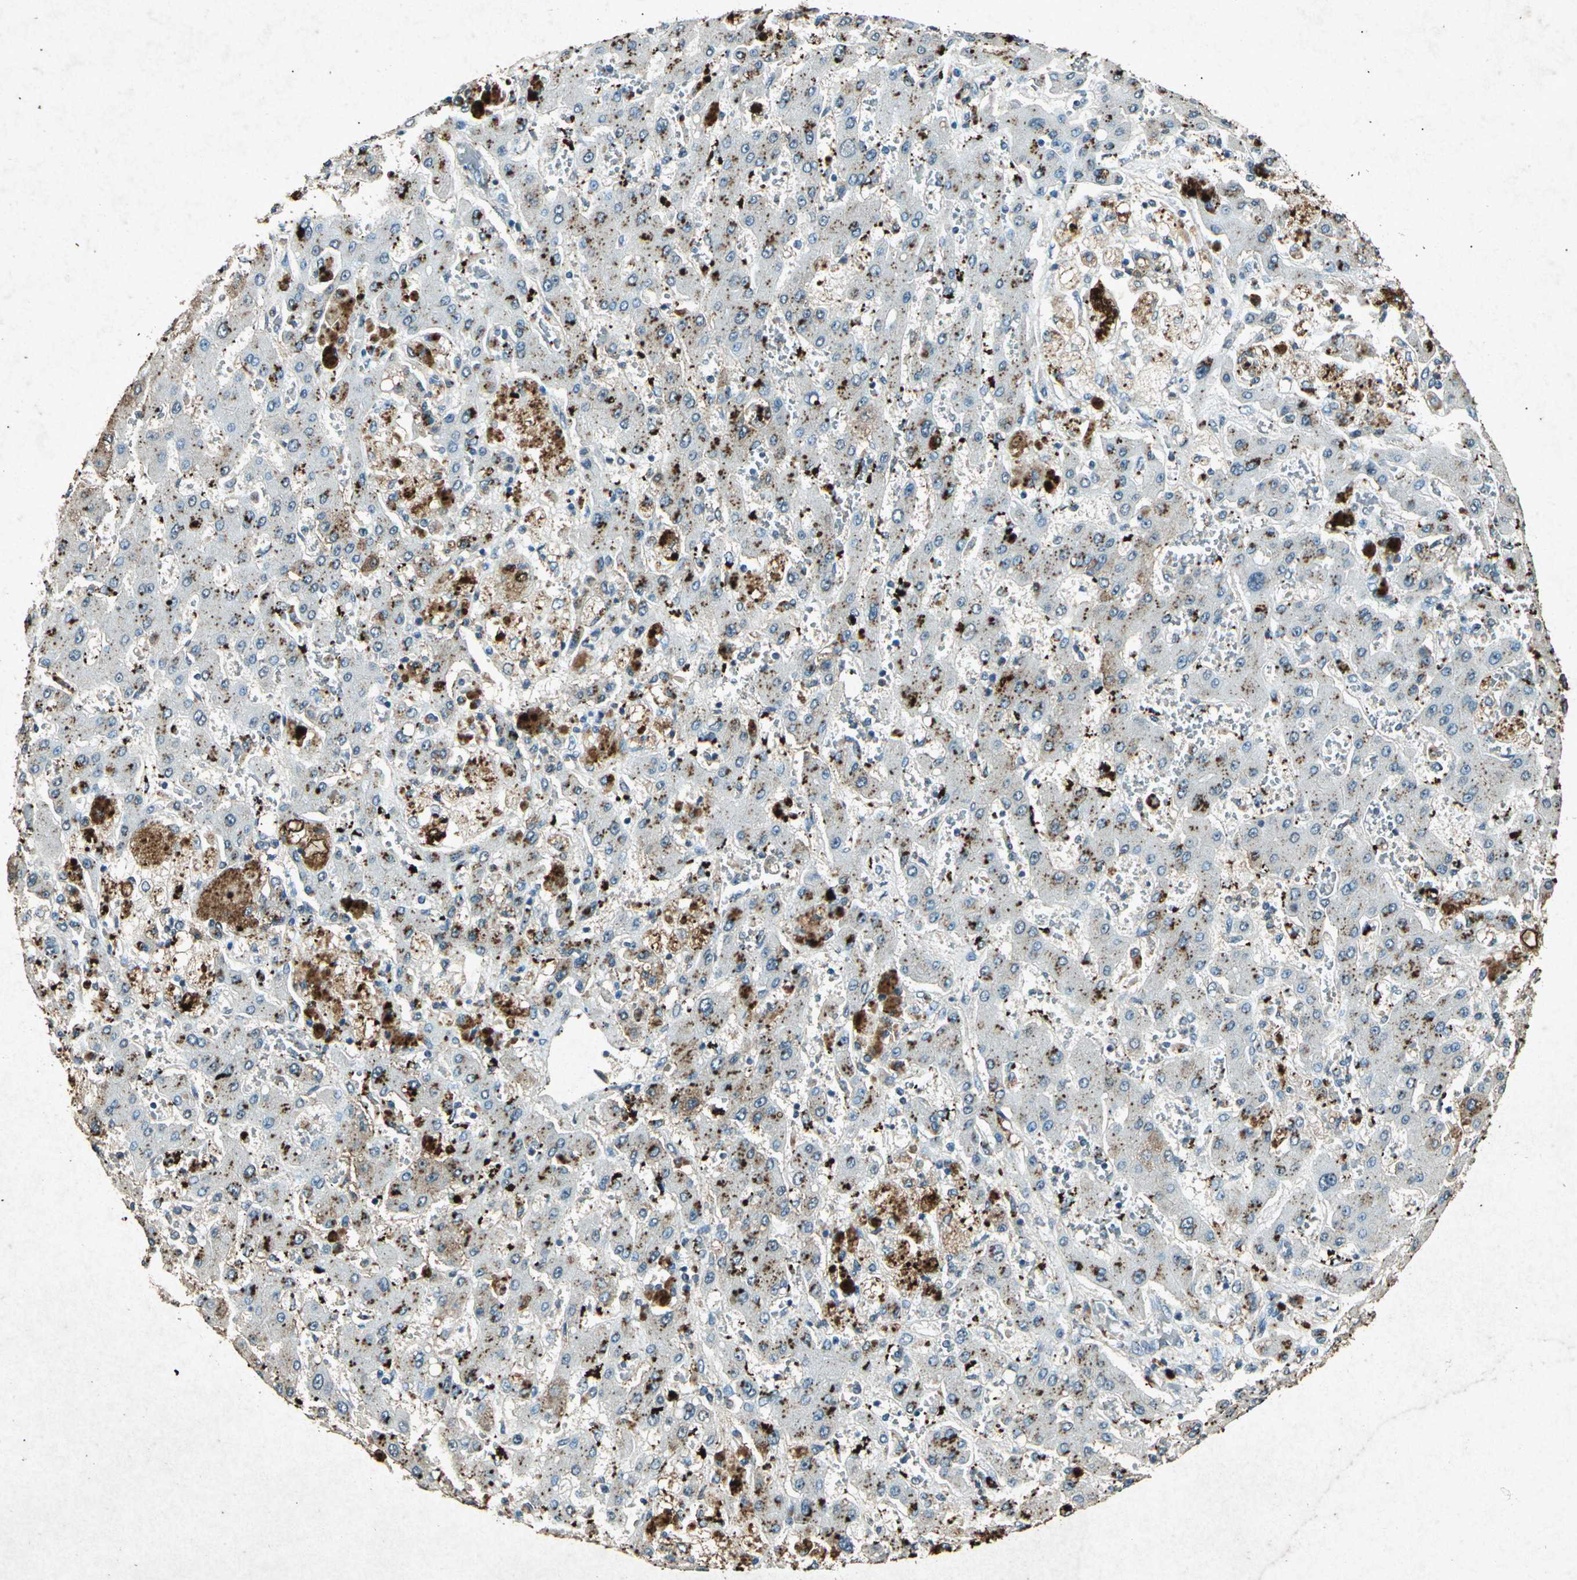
{"staining": {"intensity": "strong", "quantity": "25%-75%", "location": "cytoplasmic/membranous"}, "tissue": "liver cancer", "cell_type": "Tumor cells", "image_type": "cancer", "snomed": [{"axis": "morphology", "description": "Cholangiocarcinoma"}, {"axis": "topography", "description": "Liver"}], "caption": "Immunohistochemistry (IHC) staining of cholangiocarcinoma (liver), which displays high levels of strong cytoplasmic/membranous positivity in approximately 25%-75% of tumor cells indicating strong cytoplasmic/membranous protein positivity. The staining was performed using DAB (3,3'-diaminobenzidine) (brown) for protein detection and nuclei were counterstained in hematoxylin (blue).", "gene": "PSEN1", "patient": {"sex": "male", "age": 50}}